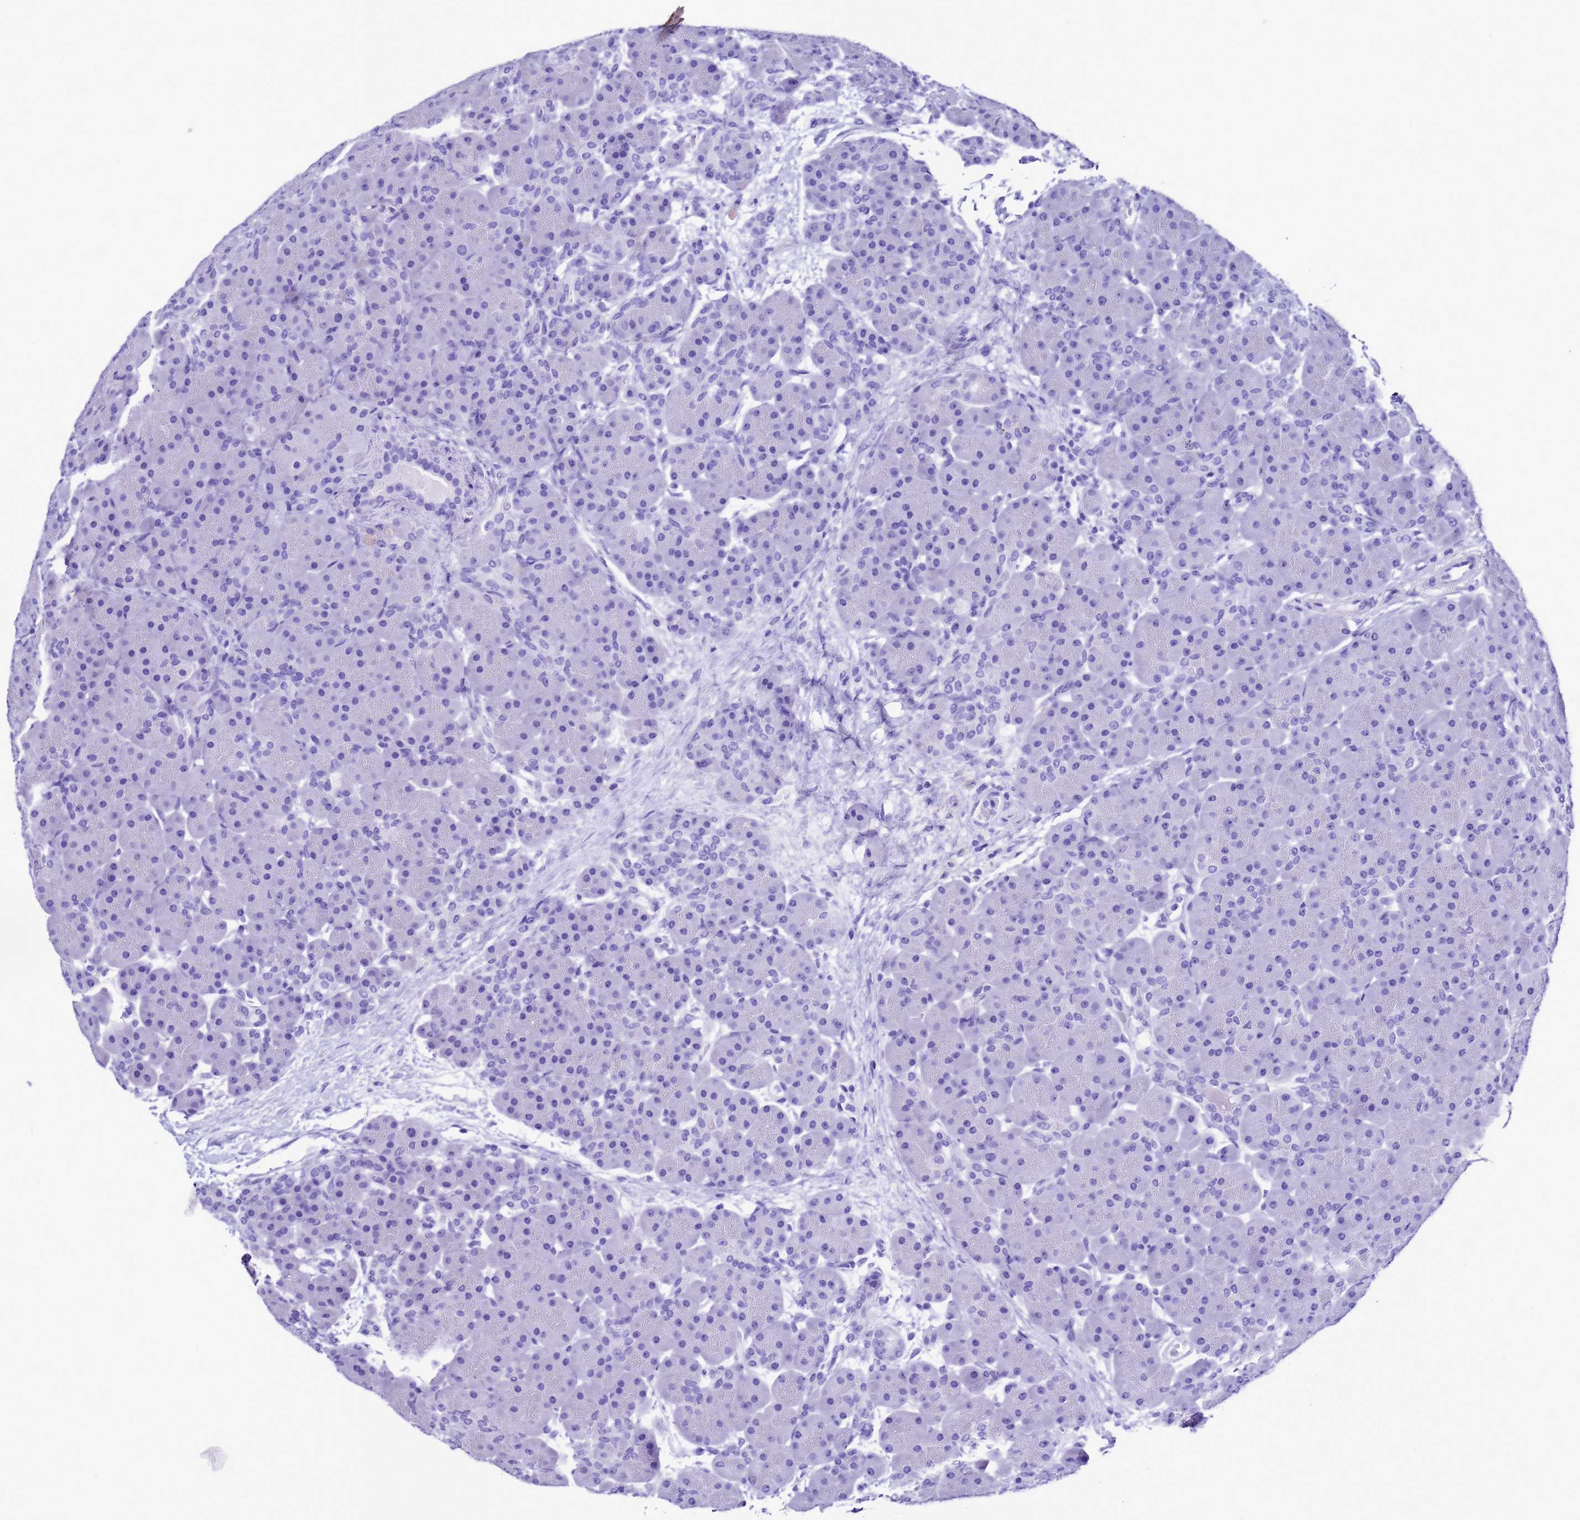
{"staining": {"intensity": "negative", "quantity": "none", "location": "none"}, "tissue": "pancreas", "cell_type": "Exocrine glandular cells", "image_type": "normal", "snomed": [{"axis": "morphology", "description": "Normal tissue, NOS"}, {"axis": "topography", "description": "Pancreas"}], "caption": "This is an immunohistochemistry image of benign human pancreas. There is no expression in exocrine glandular cells.", "gene": "UGT2A1", "patient": {"sex": "male", "age": 66}}